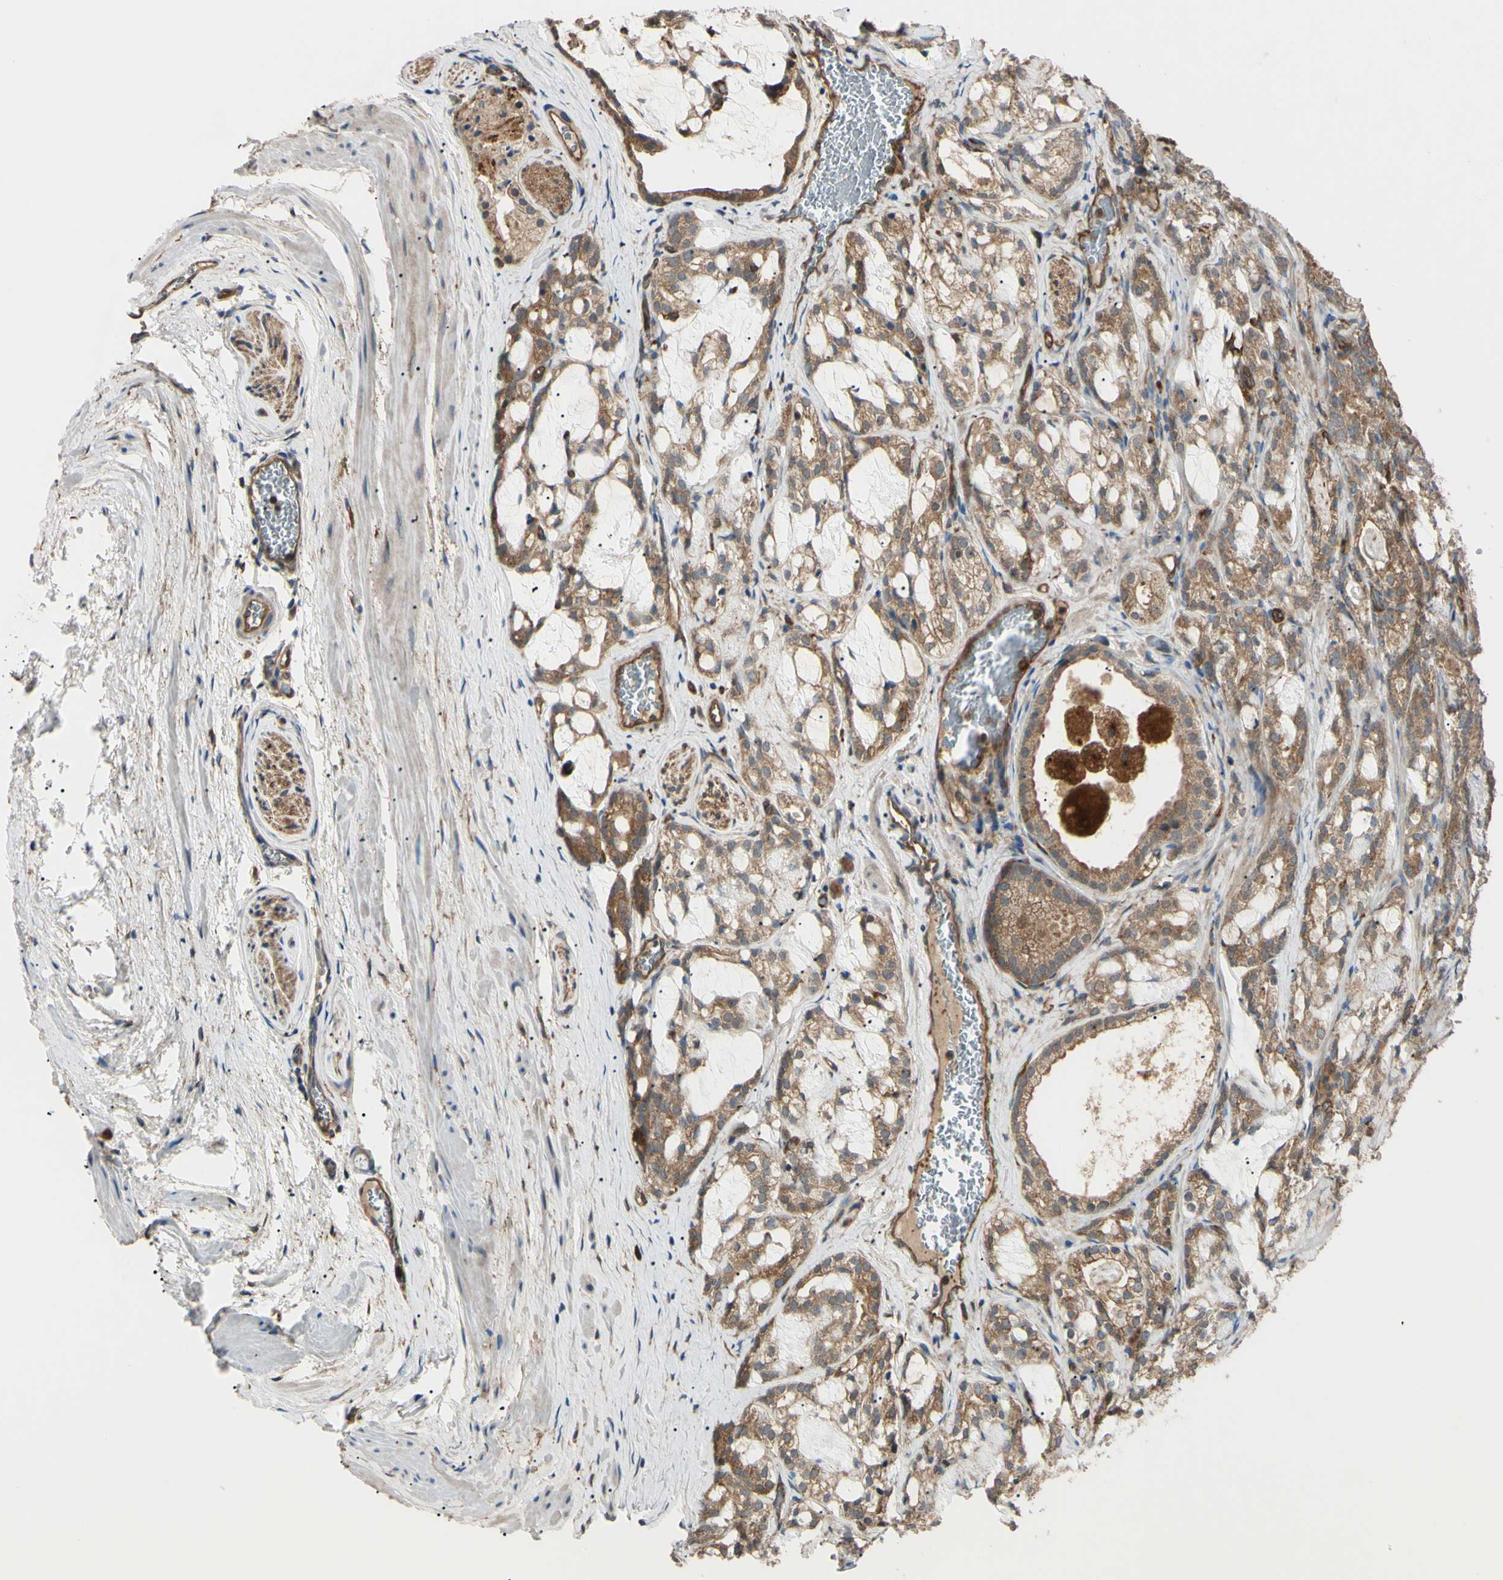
{"staining": {"intensity": "moderate", "quantity": ">75%", "location": "cytoplasmic/membranous"}, "tissue": "prostate cancer", "cell_type": "Tumor cells", "image_type": "cancer", "snomed": [{"axis": "morphology", "description": "Adenocarcinoma, Low grade"}, {"axis": "topography", "description": "Prostate"}], "caption": "Immunohistochemistry (IHC) micrograph of neoplastic tissue: prostate cancer stained using IHC reveals medium levels of moderate protein expression localized specifically in the cytoplasmic/membranous of tumor cells, appearing as a cytoplasmic/membranous brown color.", "gene": "PTPN12", "patient": {"sex": "male", "age": 59}}